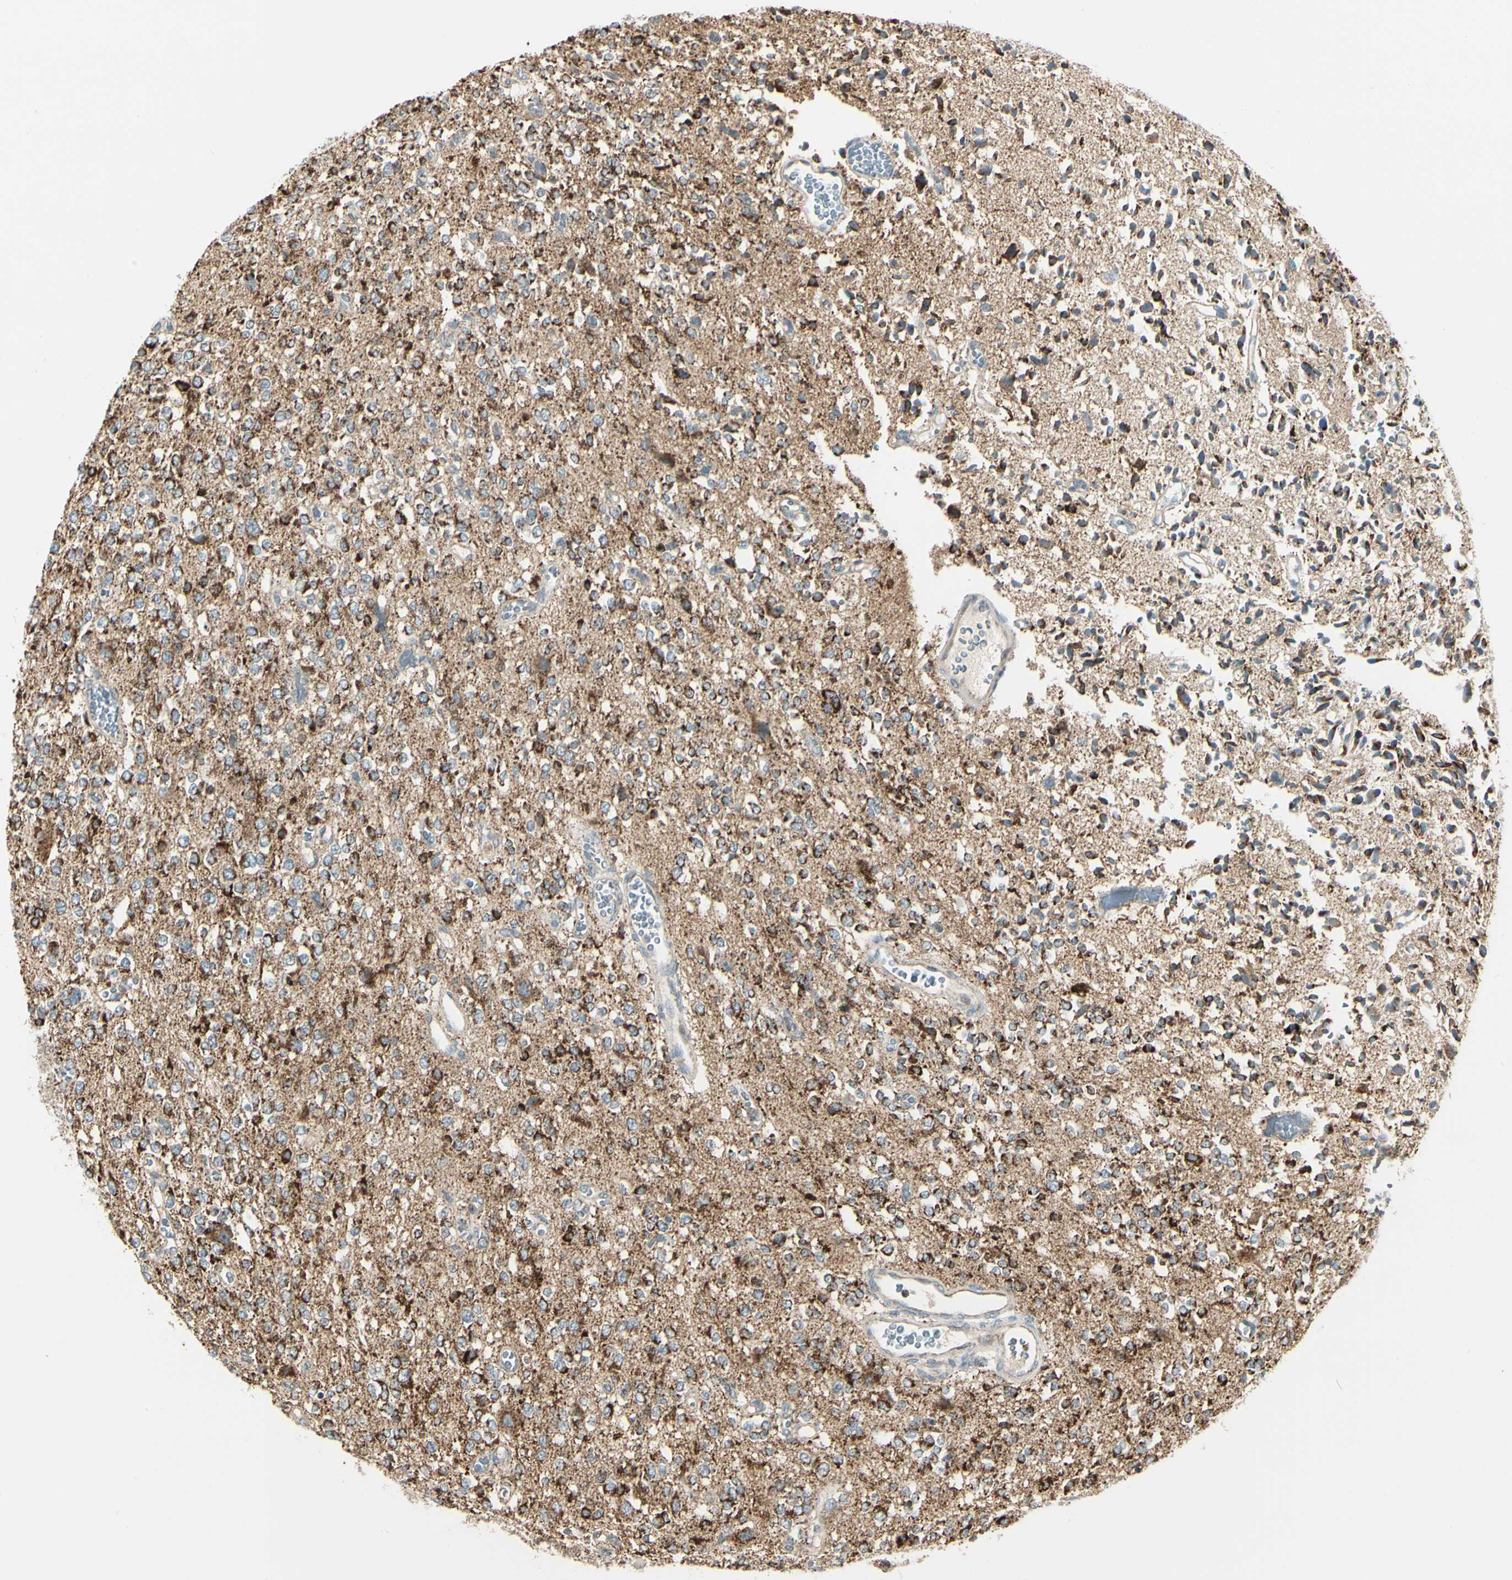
{"staining": {"intensity": "strong", "quantity": ">75%", "location": "cytoplasmic/membranous"}, "tissue": "glioma", "cell_type": "Tumor cells", "image_type": "cancer", "snomed": [{"axis": "morphology", "description": "Glioma, malignant, Low grade"}, {"axis": "topography", "description": "Brain"}], "caption": "About >75% of tumor cells in human glioma demonstrate strong cytoplasmic/membranous protein positivity as visualized by brown immunohistochemical staining.", "gene": "ANKS6", "patient": {"sex": "male", "age": 38}}